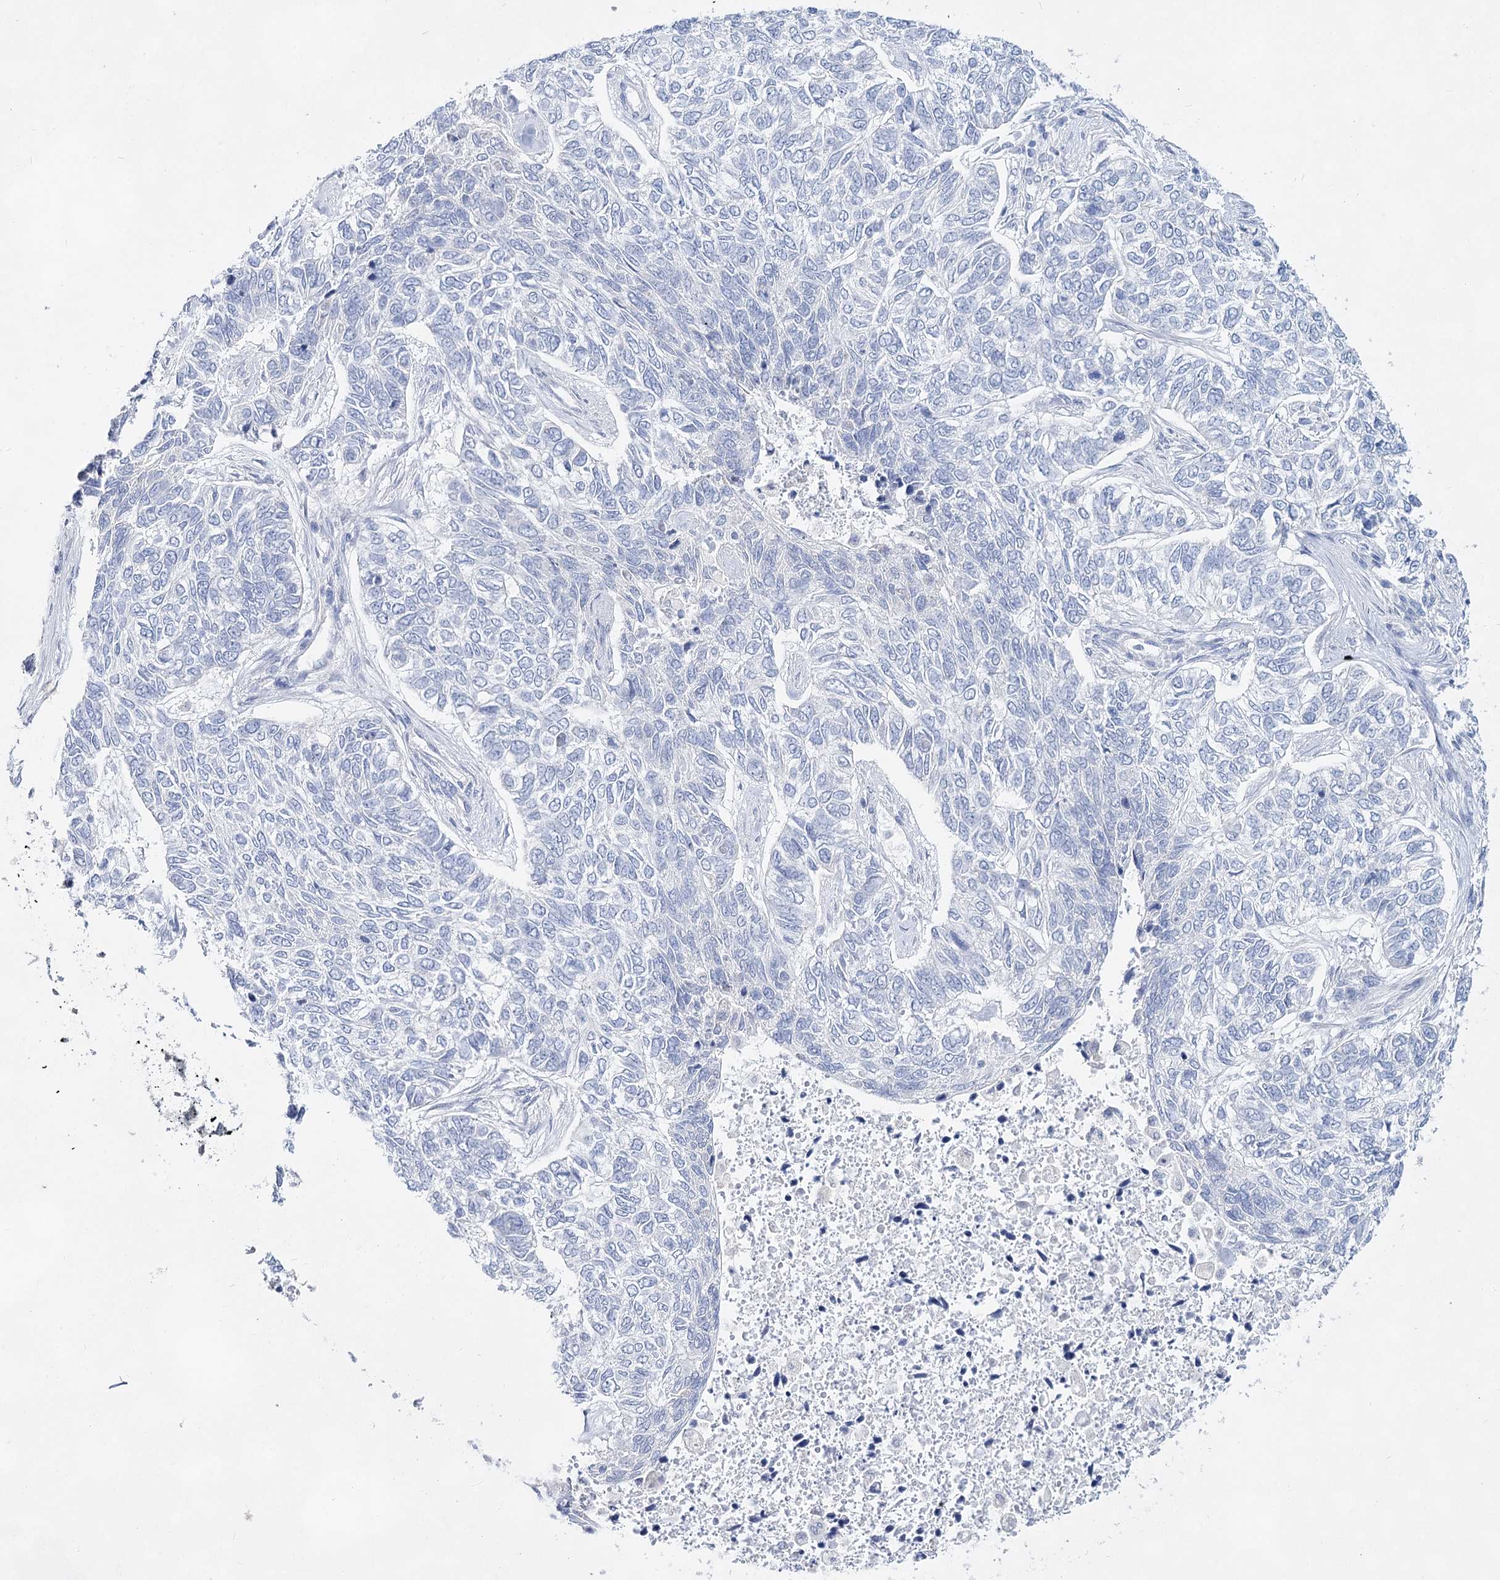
{"staining": {"intensity": "negative", "quantity": "none", "location": "none"}, "tissue": "skin cancer", "cell_type": "Tumor cells", "image_type": "cancer", "snomed": [{"axis": "morphology", "description": "Basal cell carcinoma"}, {"axis": "topography", "description": "Skin"}], "caption": "High power microscopy histopathology image of an immunohistochemistry image of skin cancer, revealing no significant staining in tumor cells. (Immunohistochemistry (ihc), brightfield microscopy, high magnification).", "gene": "SLC17A2", "patient": {"sex": "female", "age": 65}}